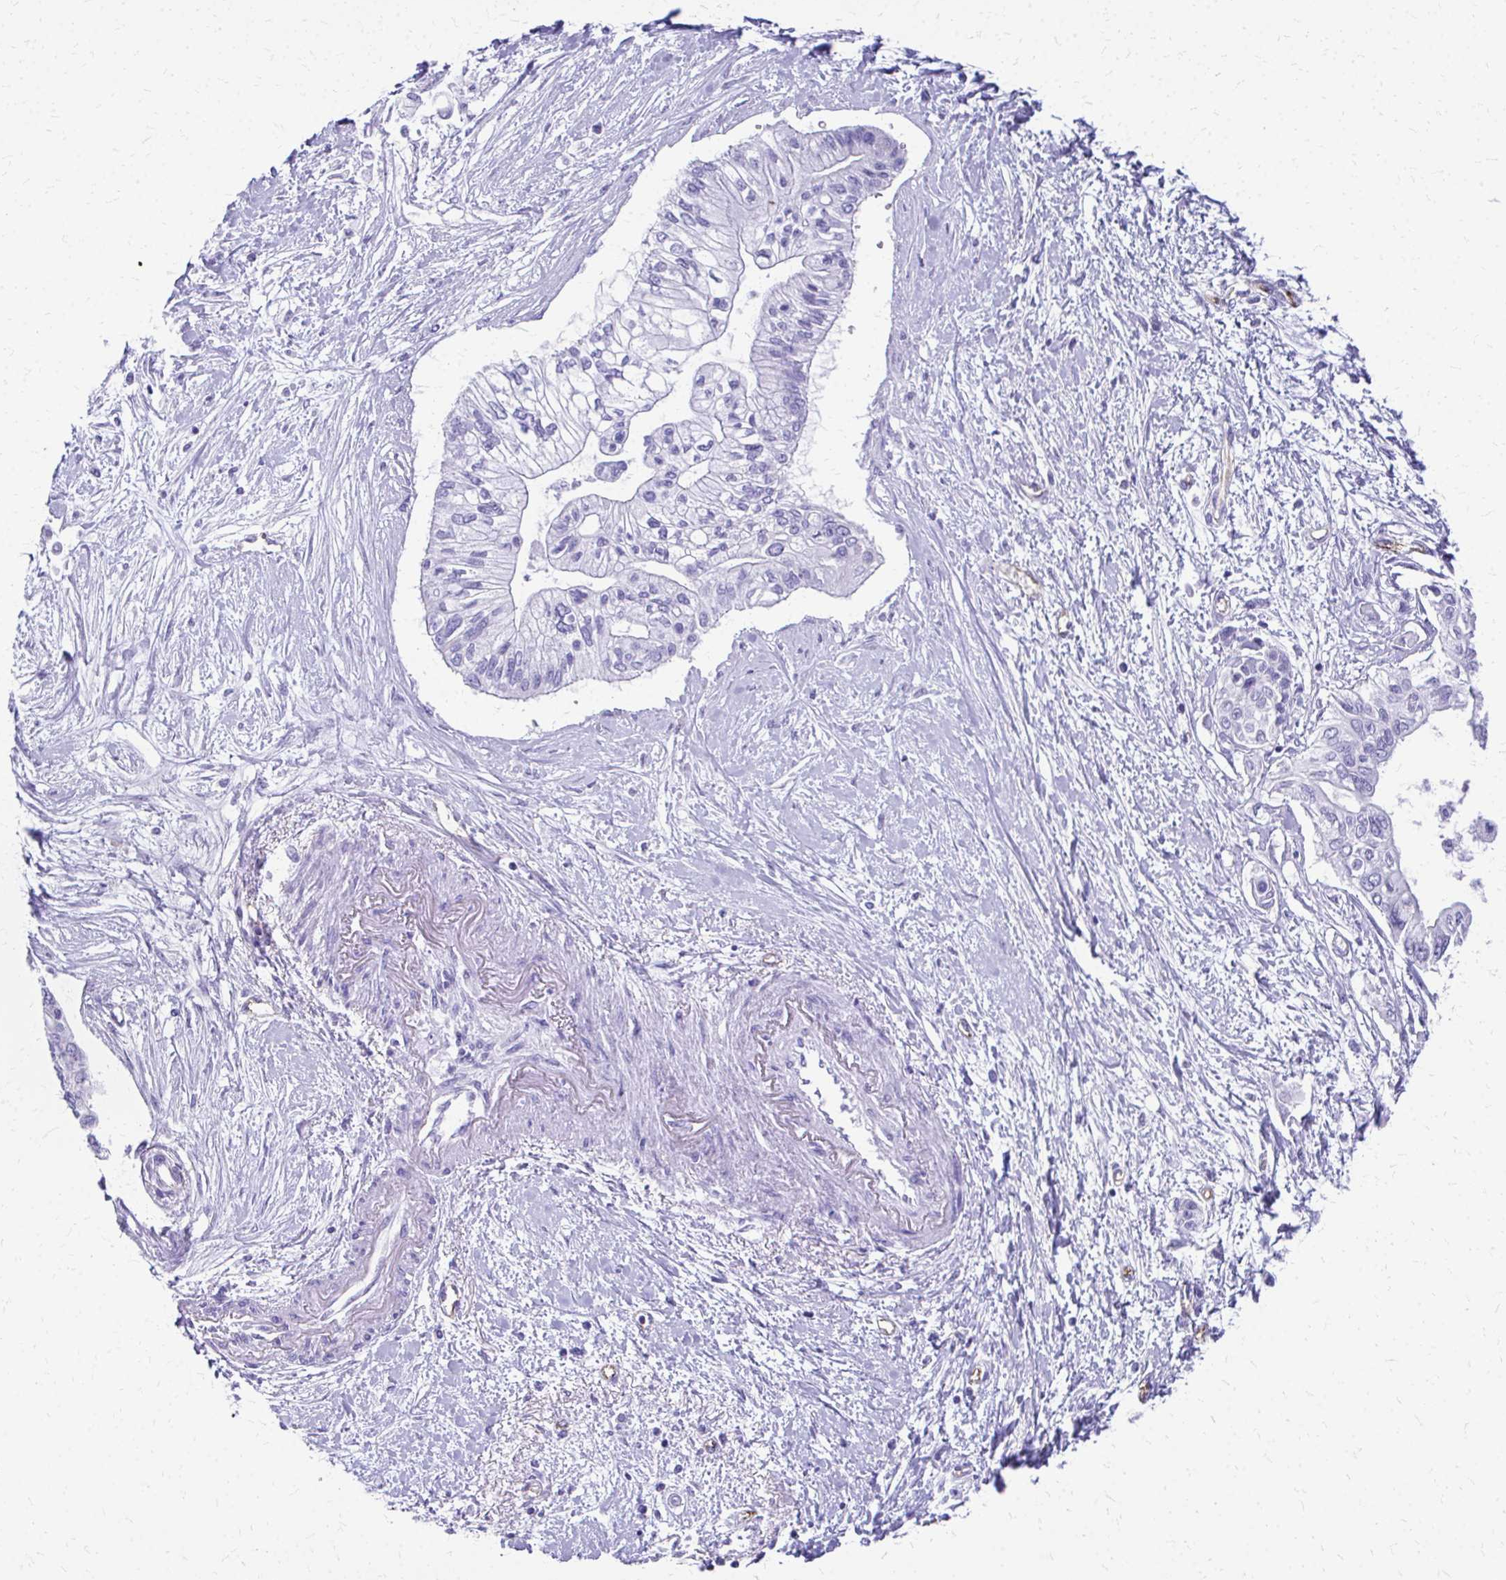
{"staining": {"intensity": "negative", "quantity": "none", "location": "none"}, "tissue": "pancreatic cancer", "cell_type": "Tumor cells", "image_type": "cancer", "snomed": [{"axis": "morphology", "description": "Adenocarcinoma, NOS"}, {"axis": "topography", "description": "Pancreas"}], "caption": "A histopathology image of adenocarcinoma (pancreatic) stained for a protein demonstrates no brown staining in tumor cells. (DAB (3,3'-diaminobenzidine) immunohistochemistry (IHC), high magnification).", "gene": "TPSG1", "patient": {"sex": "female", "age": 77}}